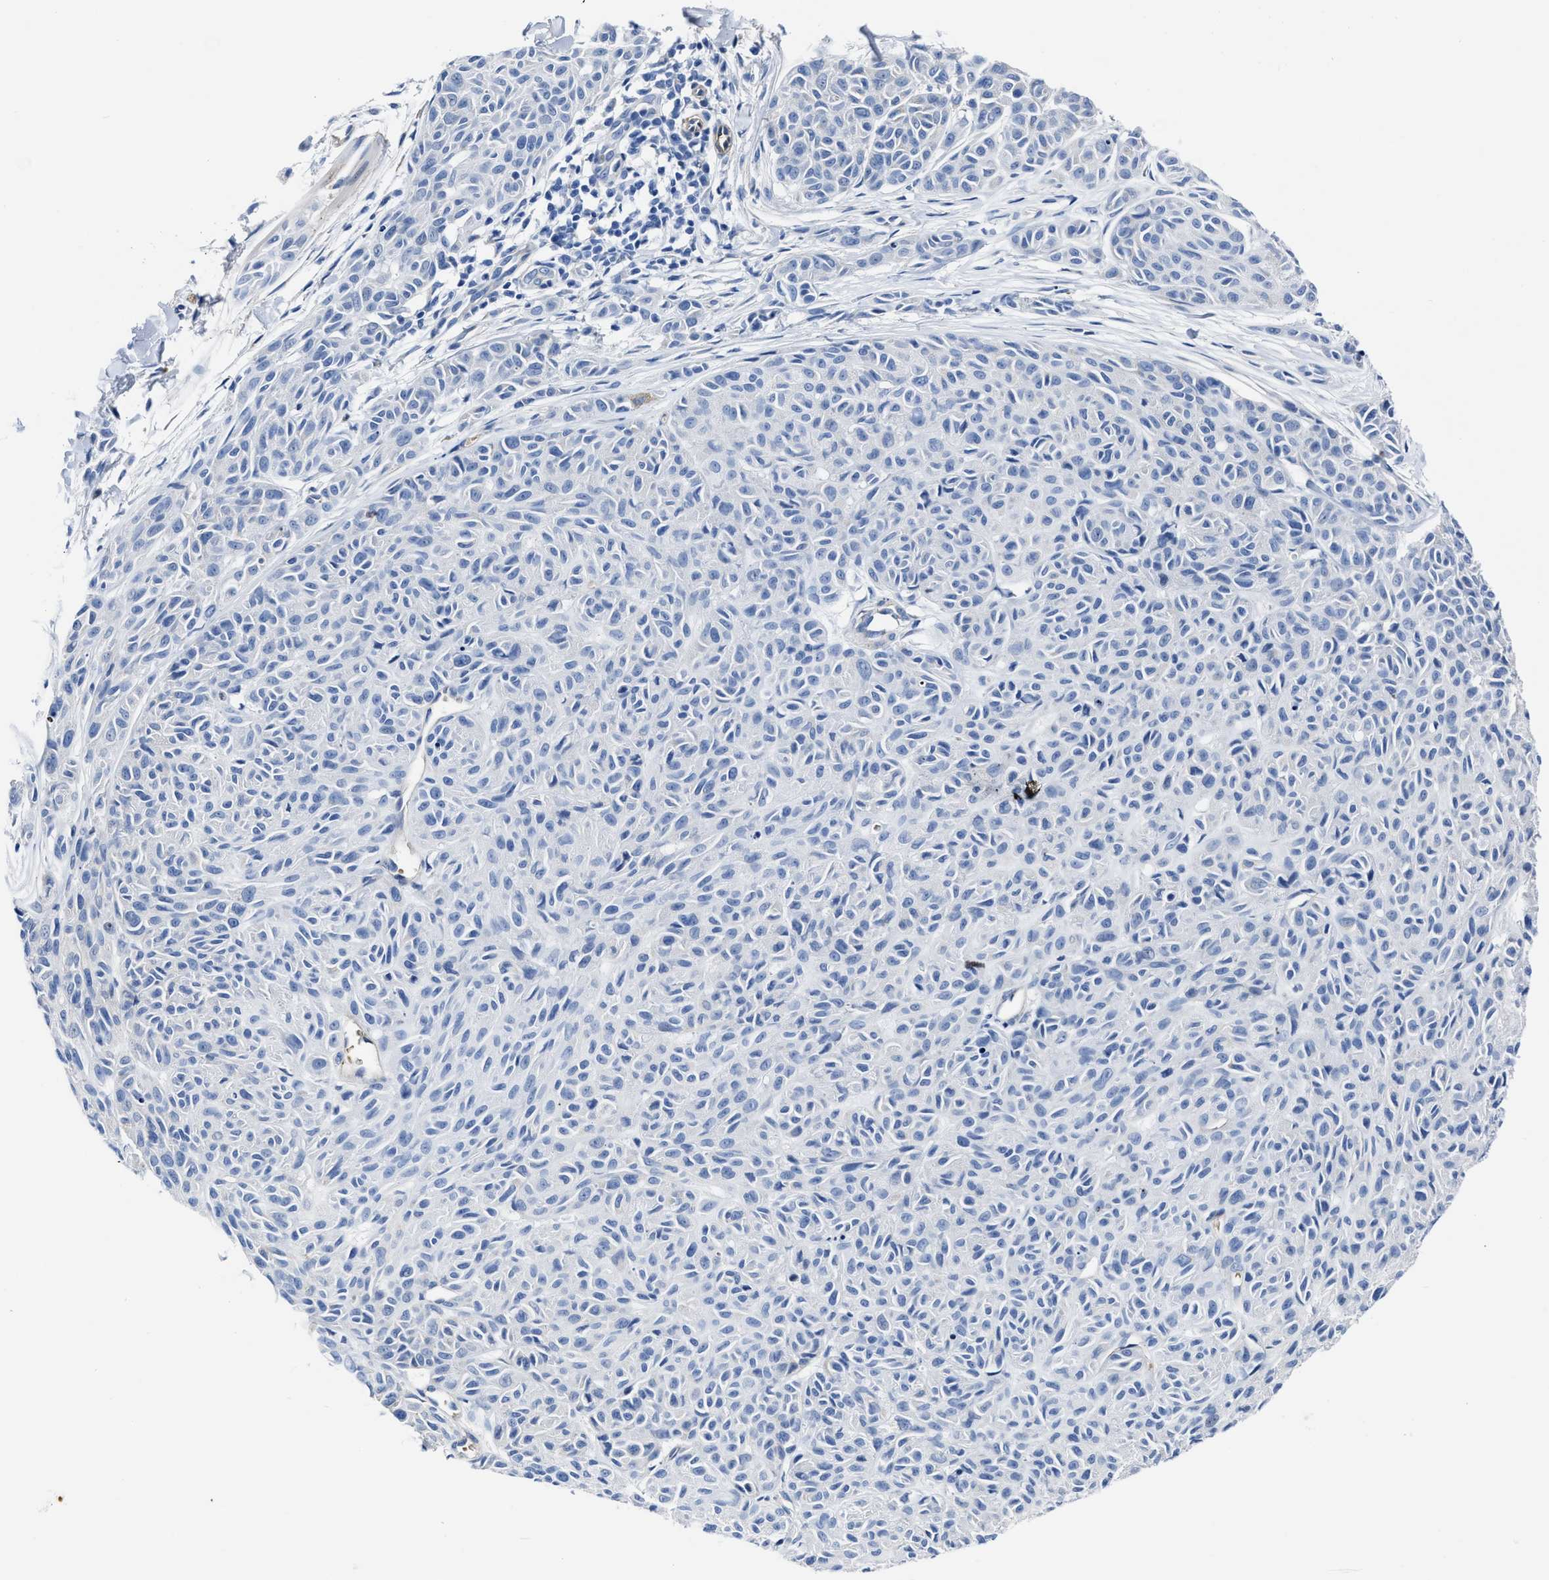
{"staining": {"intensity": "negative", "quantity": "none", "location": "none"}, "tissue": "melanoma", "cell_type": "Tumor cells", "image_type": "cancer", "snomed": [{"axis": "morphology", "description": "Malignant melanoma, NOS"}, {"axis": "topography", "description": "Skin"}], "caption": "Immunohistochemistry micrograph of neoplastic tissue: human malignant melanoma stained with DAB (3,3'-diaminobenzidine) demonstrates no significant protein positivity in tumor cells. (DAB (3,3'-diaminobenzidine) IHC, high magnification).", "gene": "KCNMB3", "patient": {"sex": "male", "age": 62}}